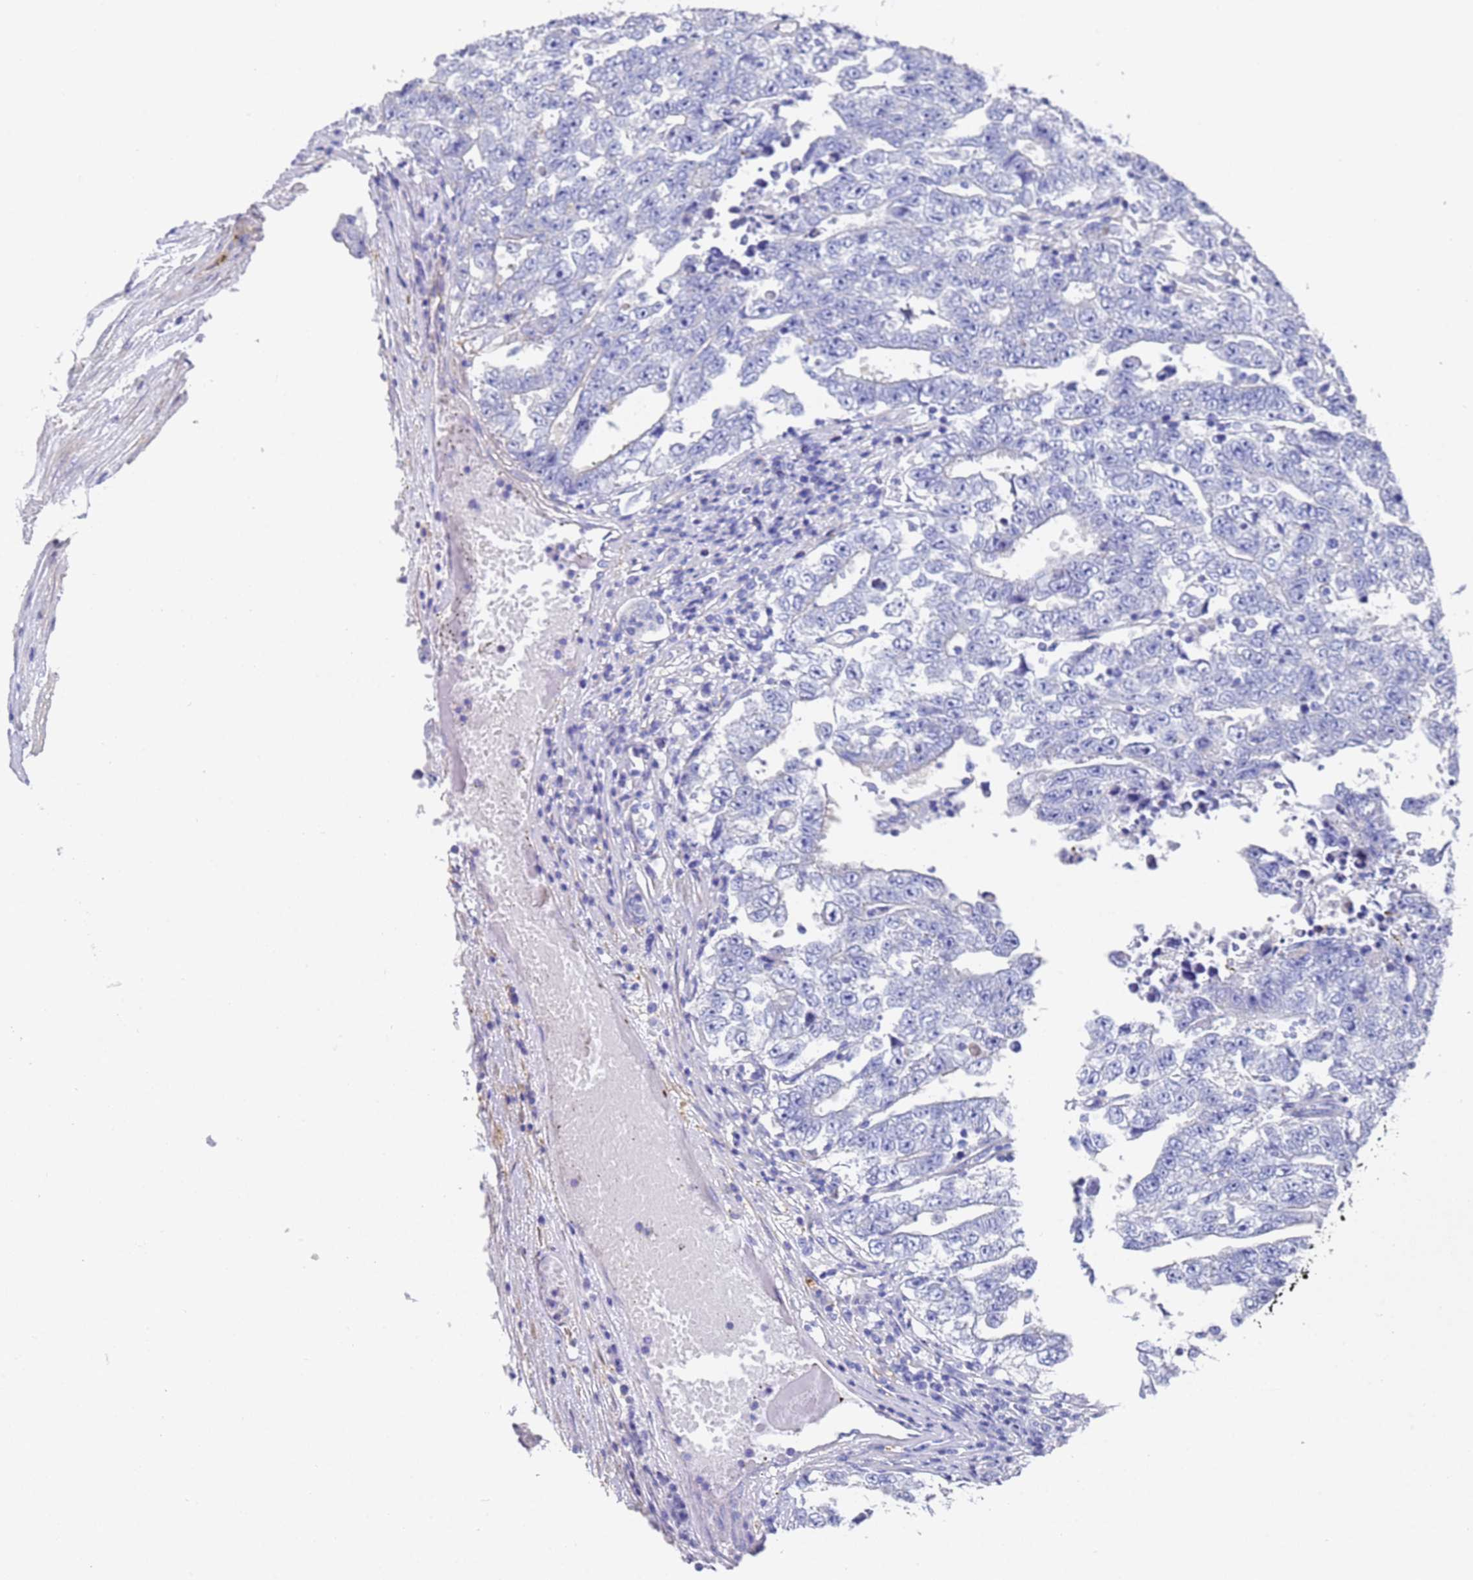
{"staining": {"intensity": "negative", "quantity": "none", "location": "none"}, "tissue": "testis cancer", "cell_type": "Tumor cells", "image_type": "cancer", "snomed": [{"axis": "morphology", "description": "Carcinoma, Embryonal, NOS"}, {"axis": "topography", "description": "Testis"}], "caption": "Tumor cells are negative for protein expression in human testis cancer (embryonal carcinoma).", "gene": "TUBB1", "patient": {"sex": "male", "age": 25}}